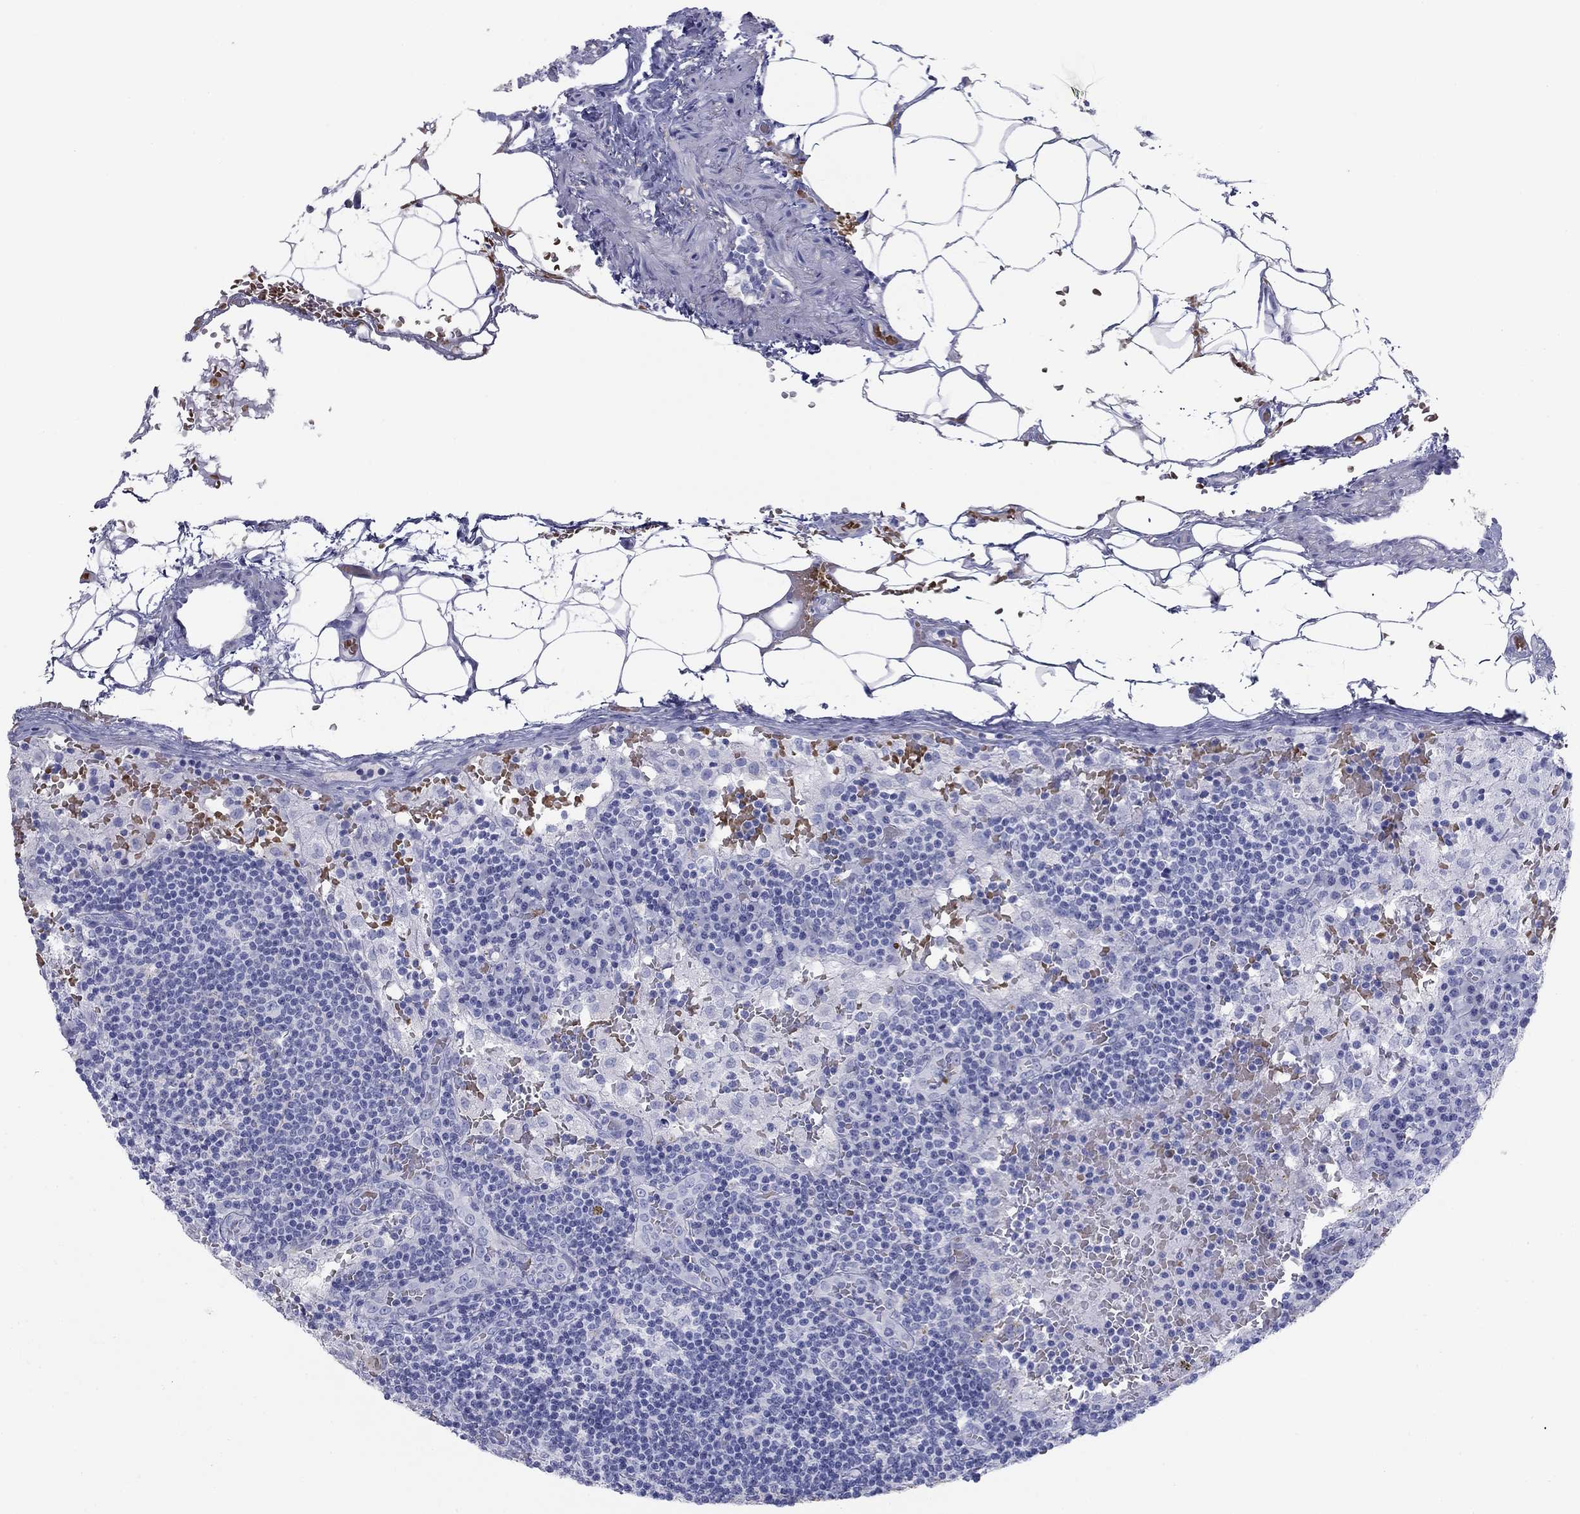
{"staining": {"intensity": "negative", "quantity": "none", "location": "none"}, "tissue": "lymph node", "cell_type": "Non-germinal center cells", "image_type": "normal", "snomed": [{"axis": "morphology", "description": "Normal tissue, NOS"}, {"axis": "topography", "description": "Lymph node"}], "caption": "The photomicrograph reveals no significant positivity in non-germinal center cells of lymph node.", "gene": "GPC1", "patient": {"sex": "male", "age": 62}}